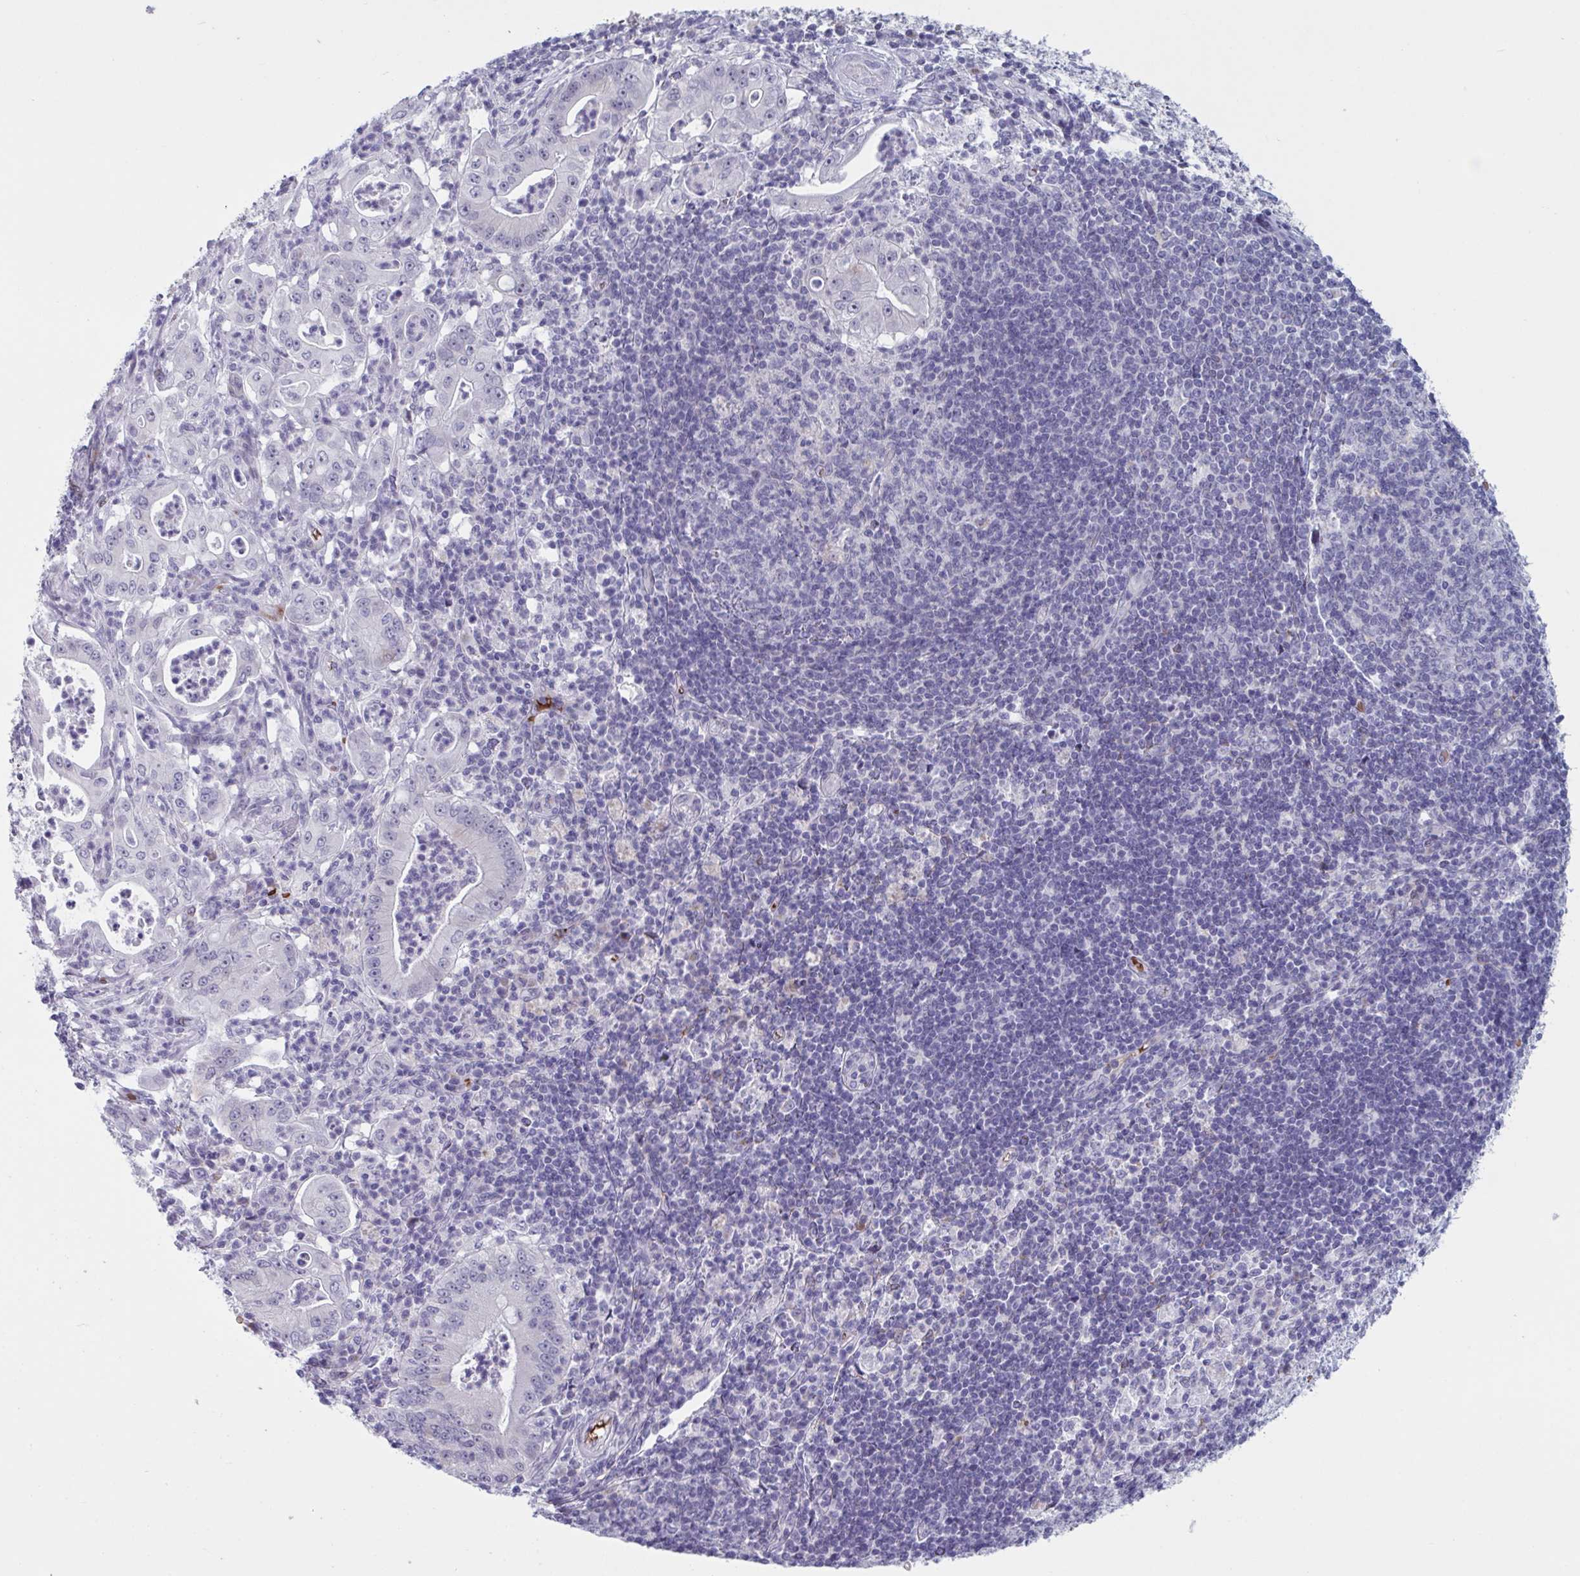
{"staining": {"intensity": "negative", "quantity": "none", "location": "none"}, "tissue": "pancreatic cancer", "cell_type": "Tumor cells", "image_type": "cancer", "snomed": [{"axis": "morphology", "description": "Adenocarcinoma, NOS"}, {"axis": "topography", "description": "Pancreas"}], "caption": "Adenocarcinoma (pancreatic) was stained to show a protein in brown. There is no significant staining in tumor cells. (Stains: DAB IHC with hematoxylin counter stain, Microscopy: brightfield microscopy at high magnification).", "gene": "HSD11B2", "patient": {"sex": "male", "age": 71}}